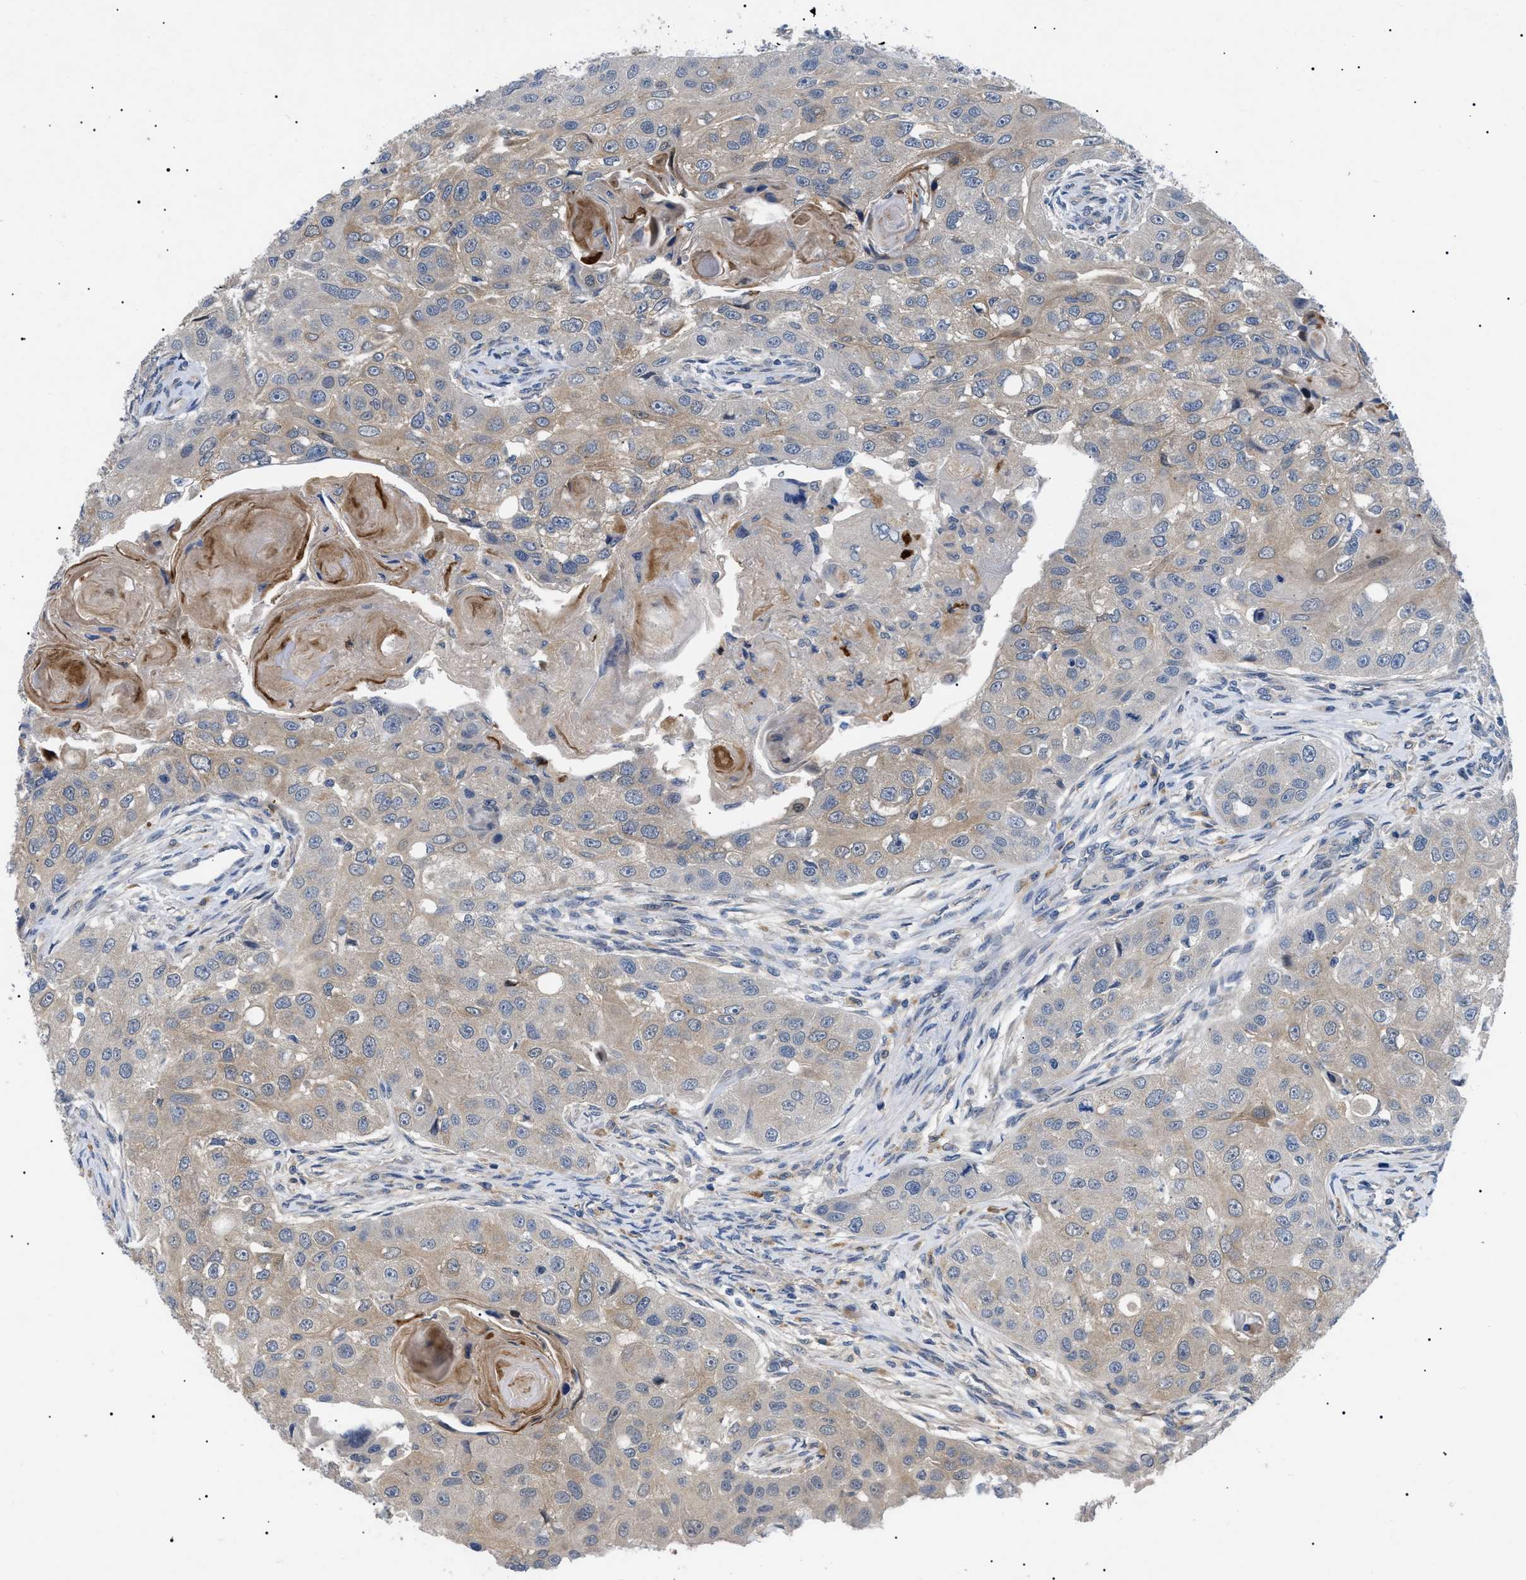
{"staining": {"intensity": "moderate", "quantity": ">75%", "location": "cytoplasmic/membranous"}, "tissue": "head and neck cancer", "cell_type": "Tumor cells", "image_type": "cancer", "snomed": [{"axis": "morphology", "description": "Normal tissue, NOS"}, {"axis": "morphology", "description": "Squamous cell carcinoma, NOS"}, {"axis": "topography", "description": "Skeletal muscle"}, {"axis": "topography", "description": "Head-Neck"}], "caption": "Head and neck cancer was stained to show a protein in brown. There is medium levels of moderate cytoplasmic/membranous positivity in about >75% of tumor cells.", "gene": "RIPK1", "patient": {"sex": "male", "age": 51}}